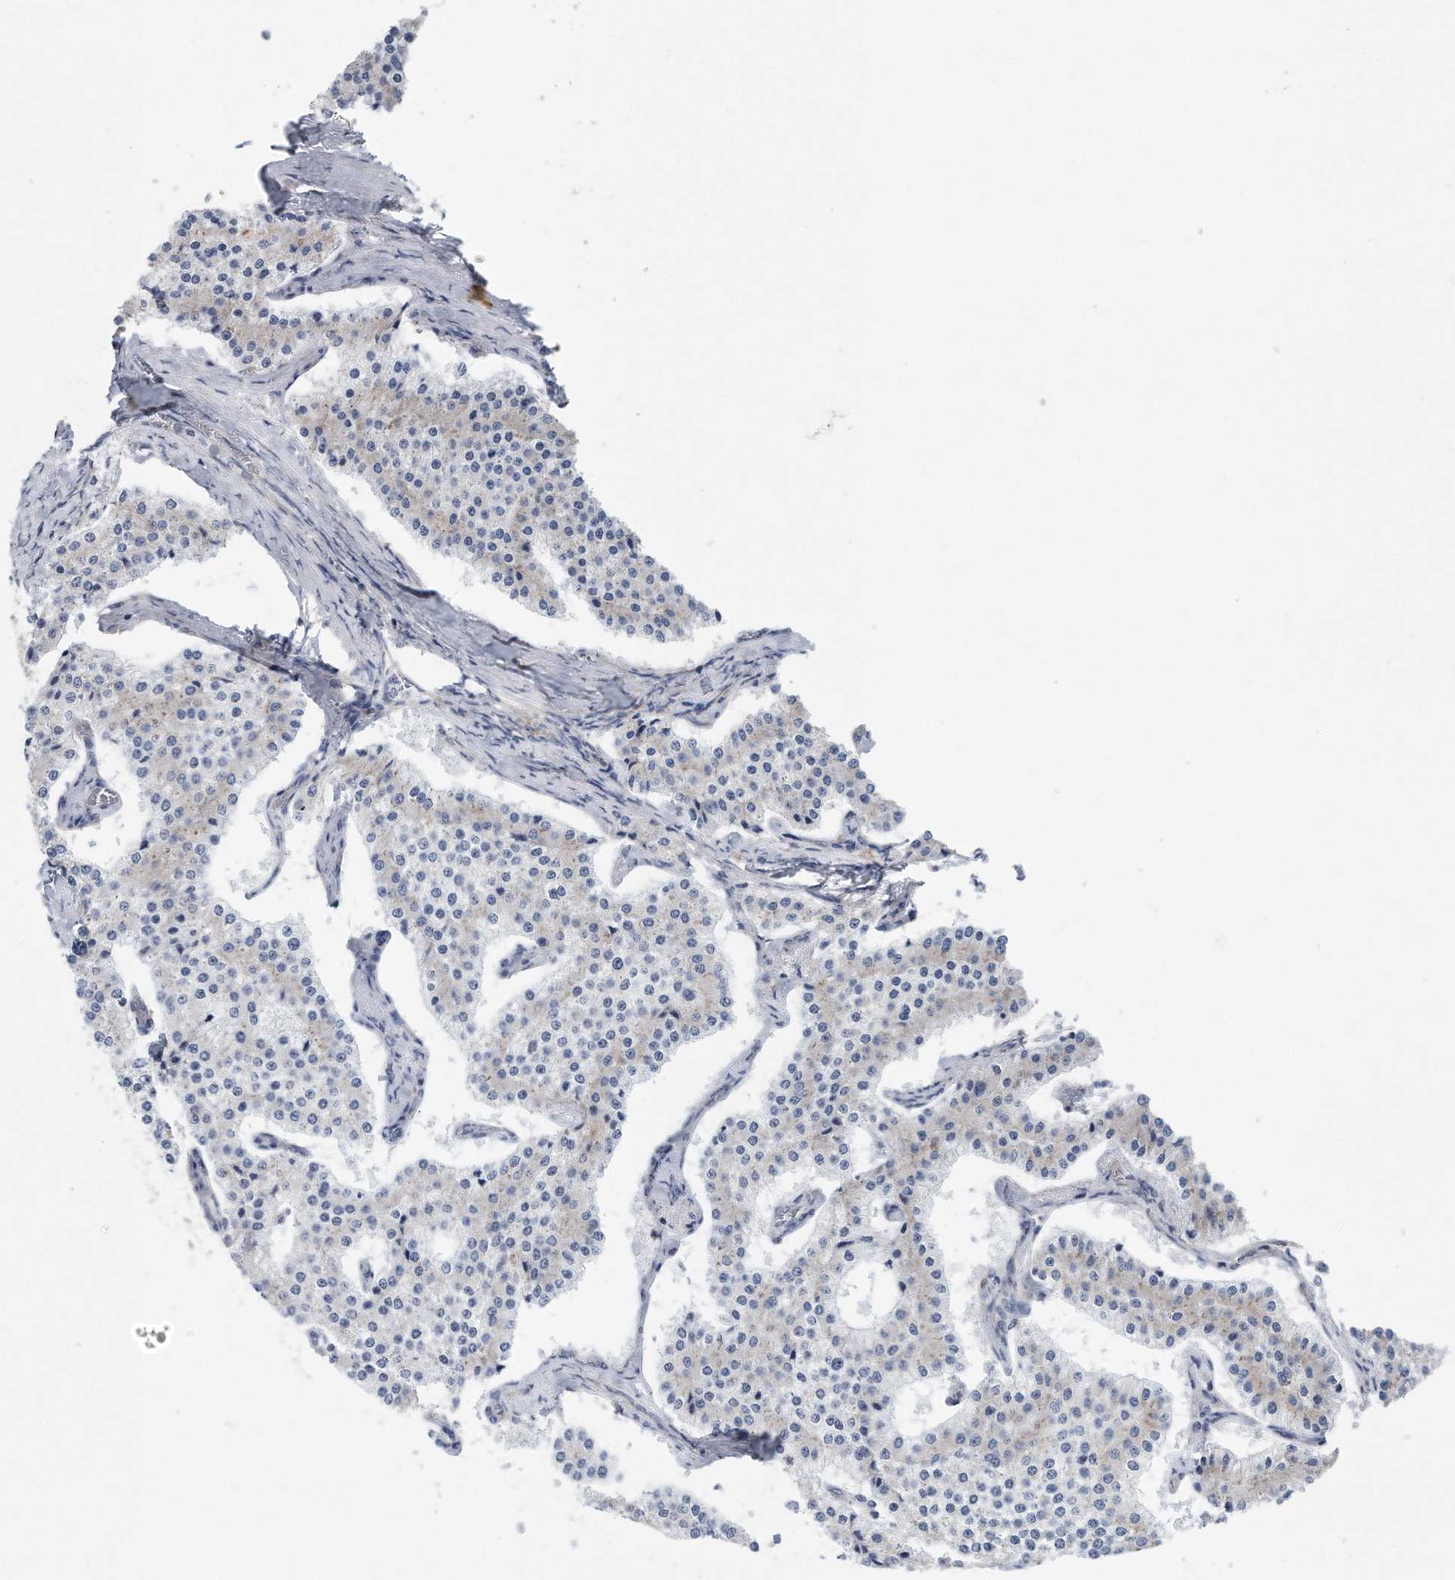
{"staining": {"intensity": "negative", "quantity": "none", "location": "none"}, "tissue": "carcinoid", "cell_type": "Tumor cells", "image_type": "cancer", "snomed": [{"axis": "morphology", "description": "Carcinoid, malignant, NOS"}, {"axis": "topography", "description": "Colon"}], "caption": "The histopathology image displays no staining of tumor cells in carcinoid (malignant). (Immunohistochemistry, brightfield microscopy, high magnification).", "gene": "RPL26L1", "patient": {"sex": "female", "age": 52}}